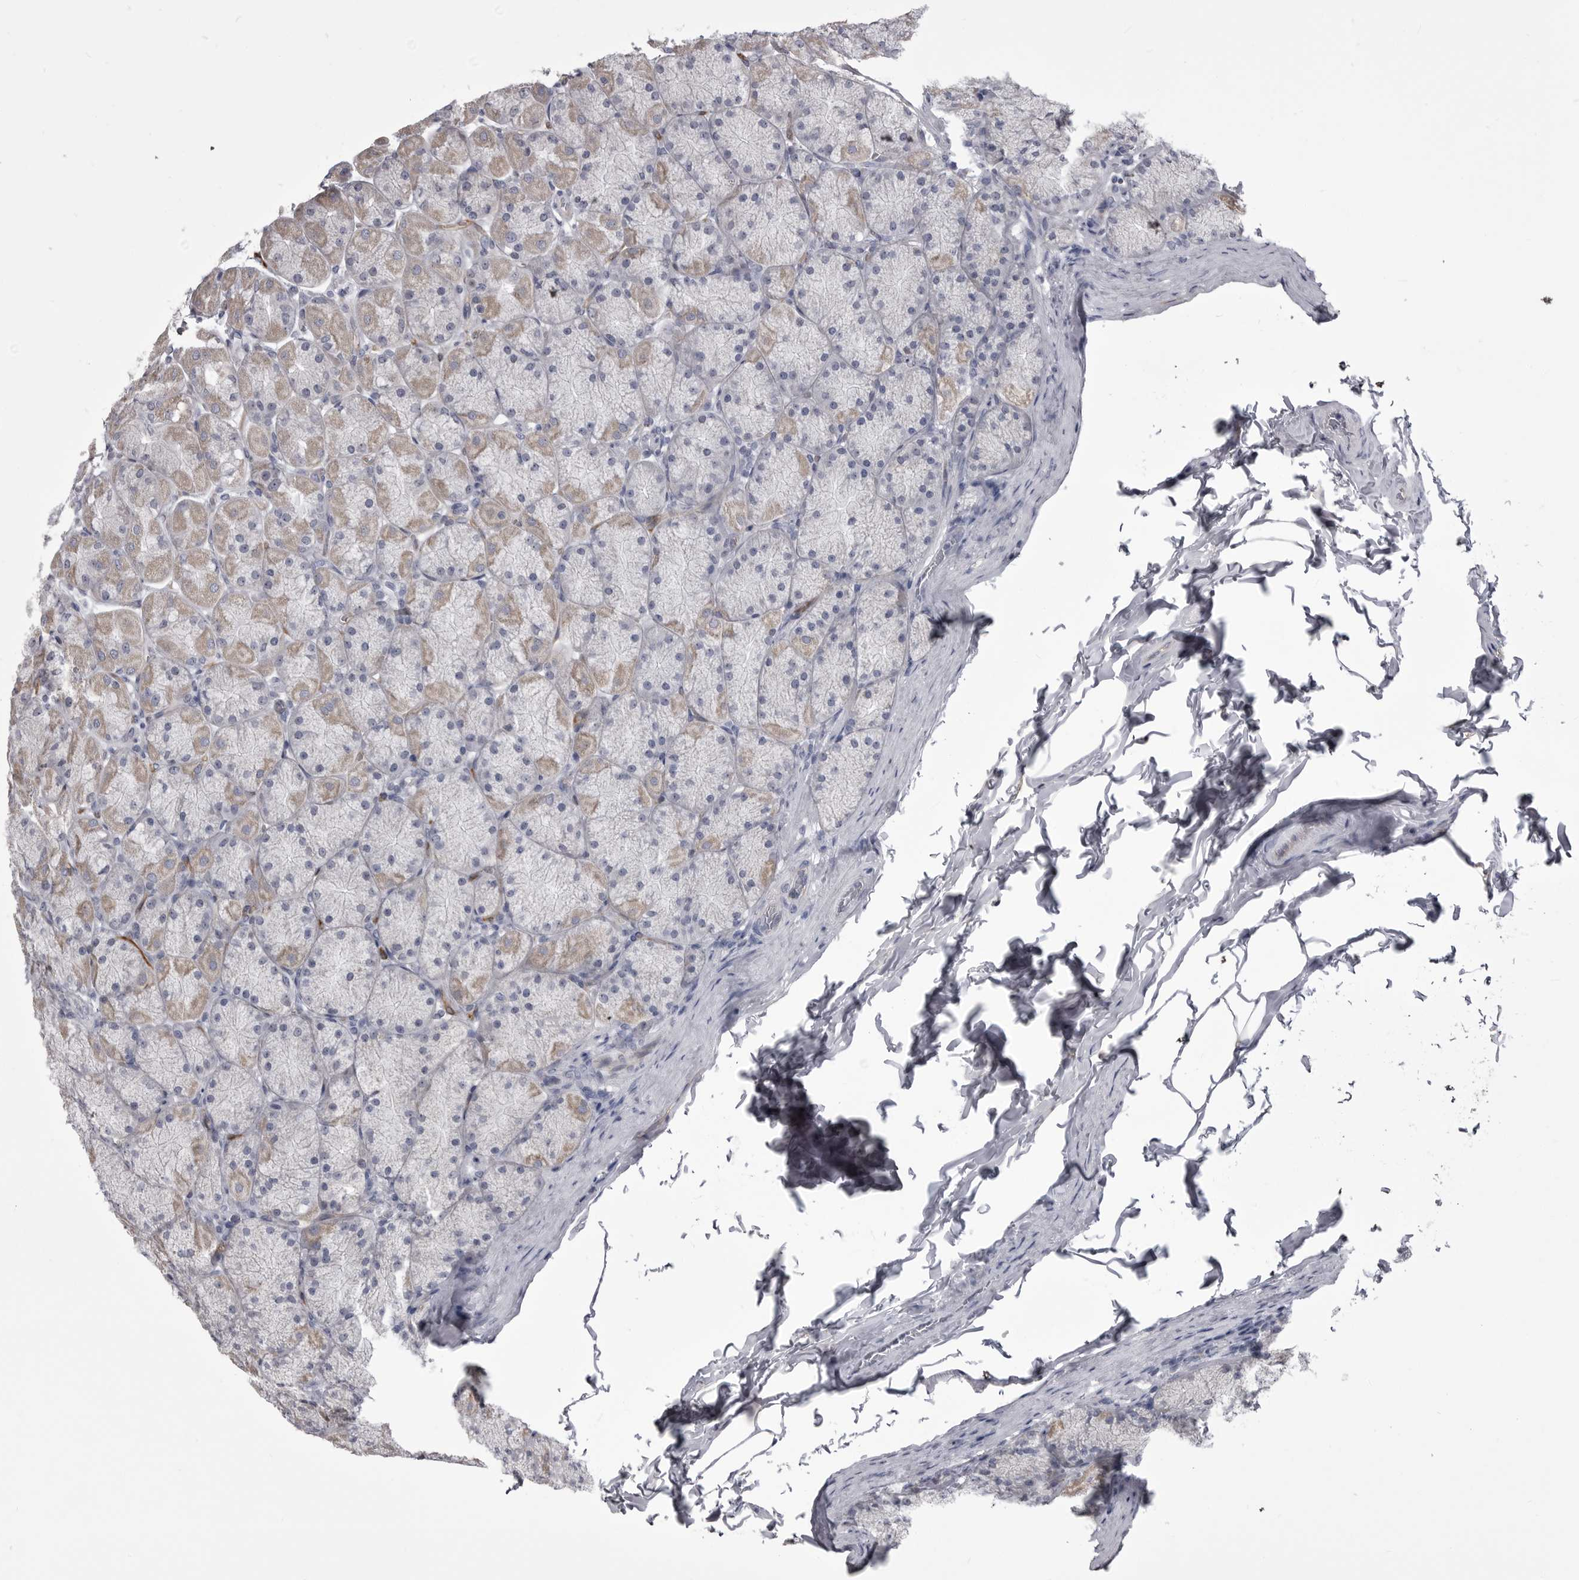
{"staining": {"intensity": "weak", "quantity": "25%-75%", "location": "cytoplasmic/membranous"}, "tissue": "stomach", "cell_type": "Glandular cells", "image_type": "normal", "snomed": [{"axis": "morphology", "description": "Normal tissue, NOS"}, {"axis": "topography", "description": "Stomach, upper"}], "caption": "A brown stain shows weak cytoplasmic/membranous staining of a protein in glandular cells of unremarkable stomach.", "gene": "OPLAH", "patient": {"sex": "female", "age": 56}}